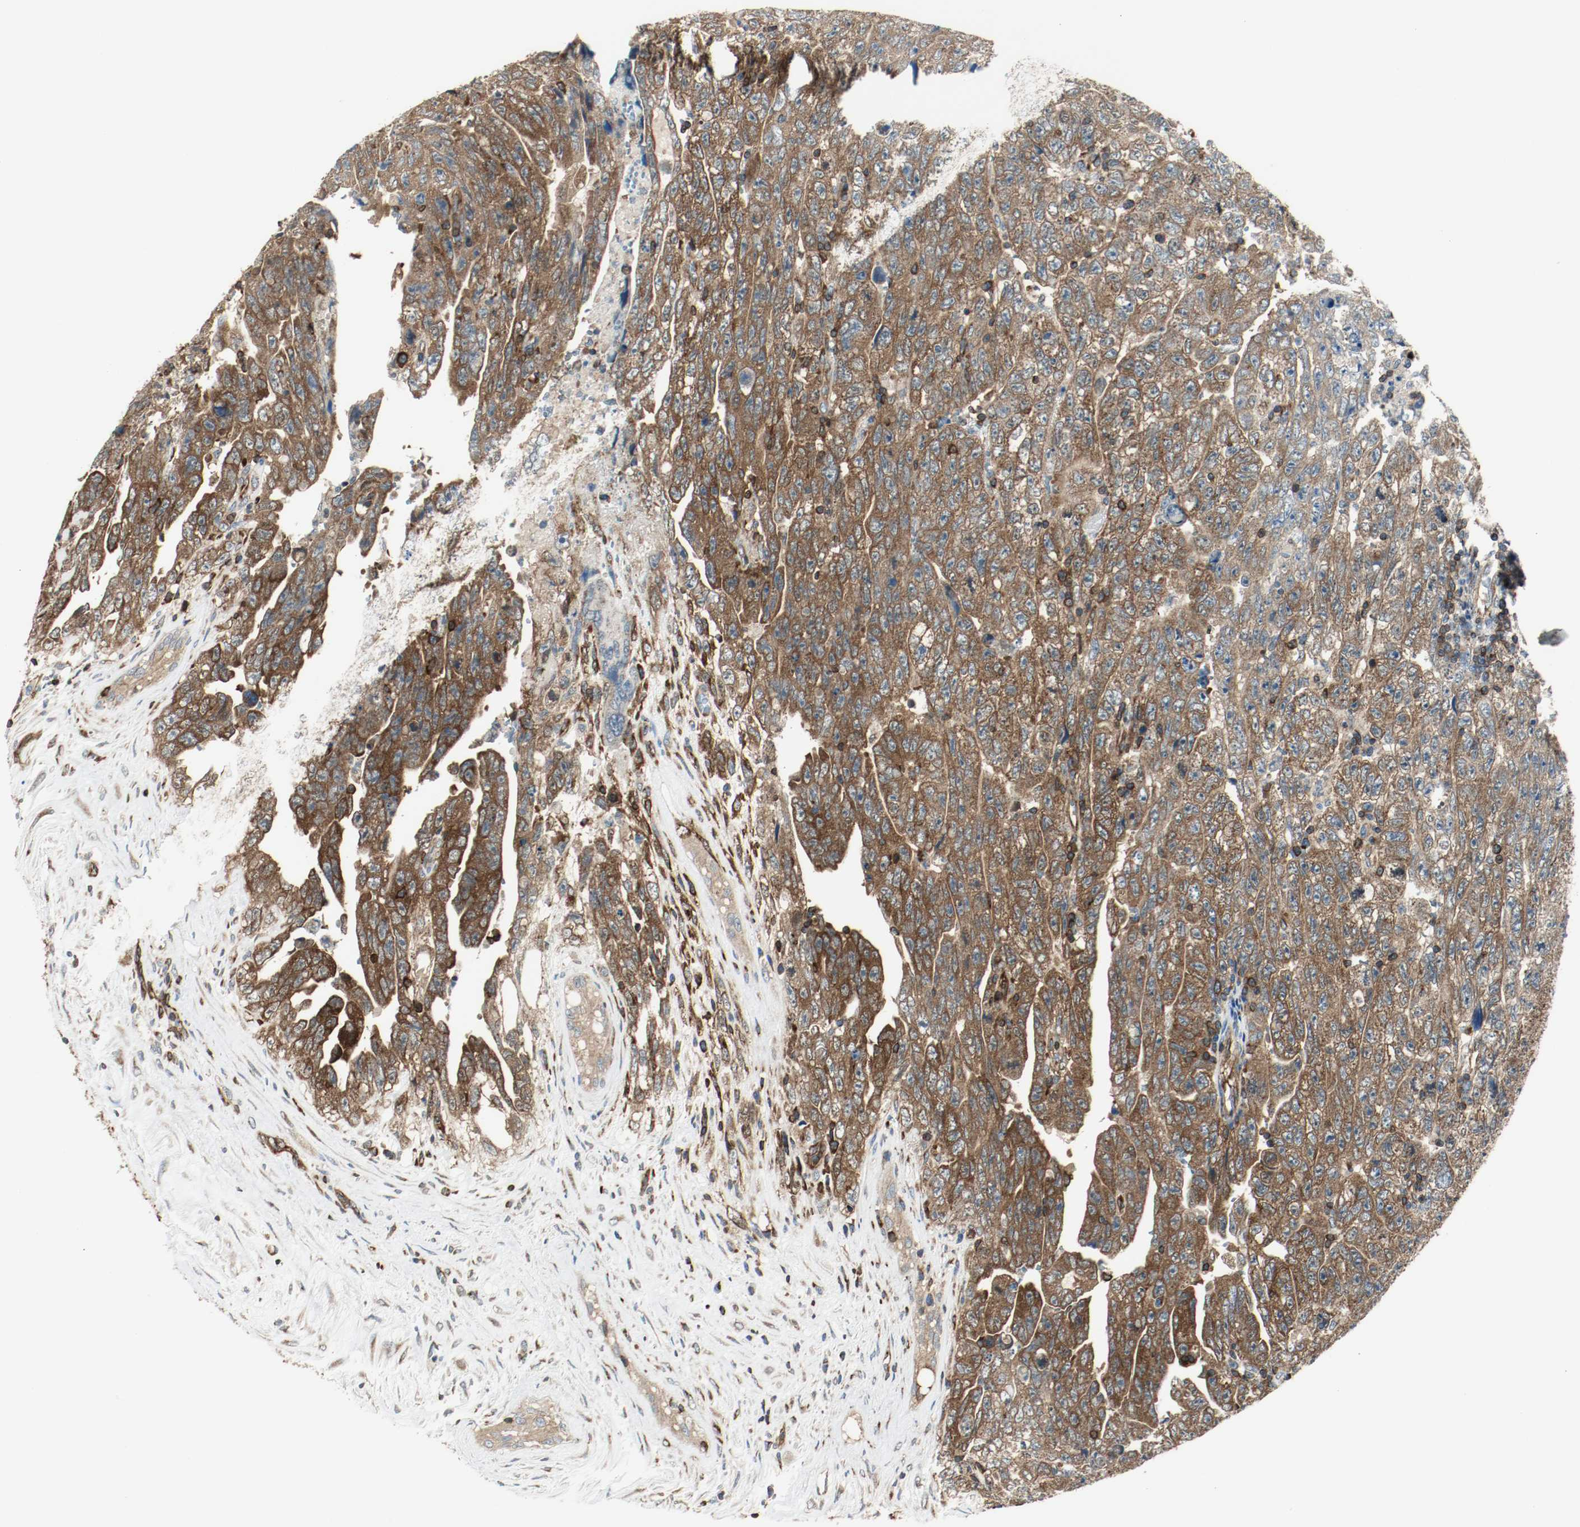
{"staining": {"intensity": "strong", "quantity": ">75%", "location": "cytoplasmic/membranous"}, "tissue": "testis cancer", "cell_type": "Tumor cells", "image_type": "cancer", "snomed": [{"axis": "morphology", "description": "Carcinoma, Embryonal, NOS"}, {"axis": "topography", "description": "Testis"}], "caption": "The immunohistochemical stain highlights strong cytoplasmic/membranous expression in tumor cells of testis embryonal carcinoma tissue.", "gene": "PLCG1", "patient": {"sex": "male", "age": 28}}